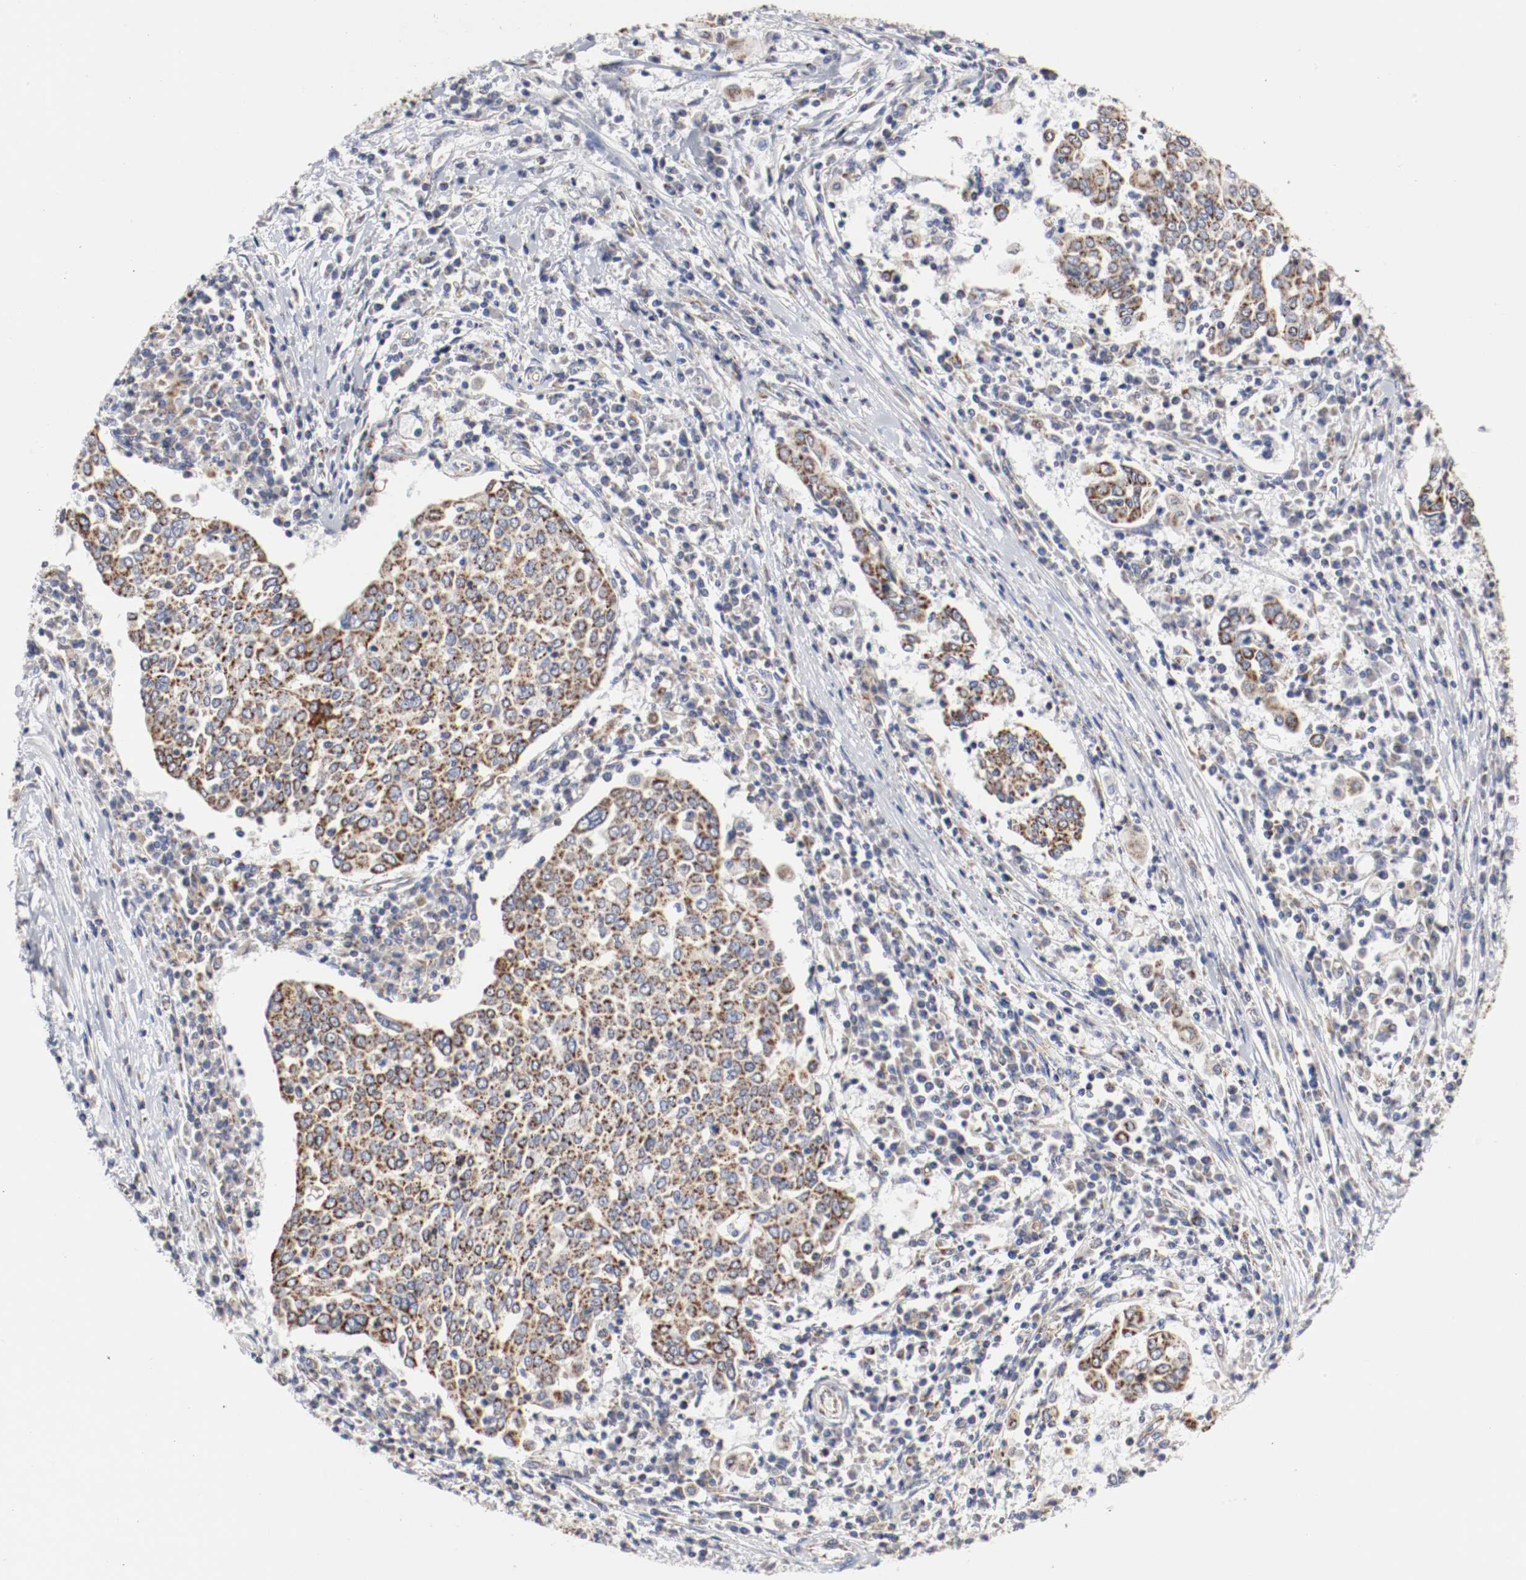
{"staining": {"intensity": "strong", "quantity": ">75%", "location": "cytoplasmic/membranous"}, "tissue": "cervical cancer", "cell_type": "Tumor cells", "image_type": "cancer", "snomed": [{"axis": "morphology", "description": "Squamous cell carcinoma, NOS"}, {"axis": "topography", "description": "Cervix"}], "caption": "This micrograph displays IHC staining of cervical cancer, with high strong cytoplasmic/membranous expression in about >75% of tumor cells.", "gene": "AFG3L2", "patient": {"sex": "female", "age": 40}}